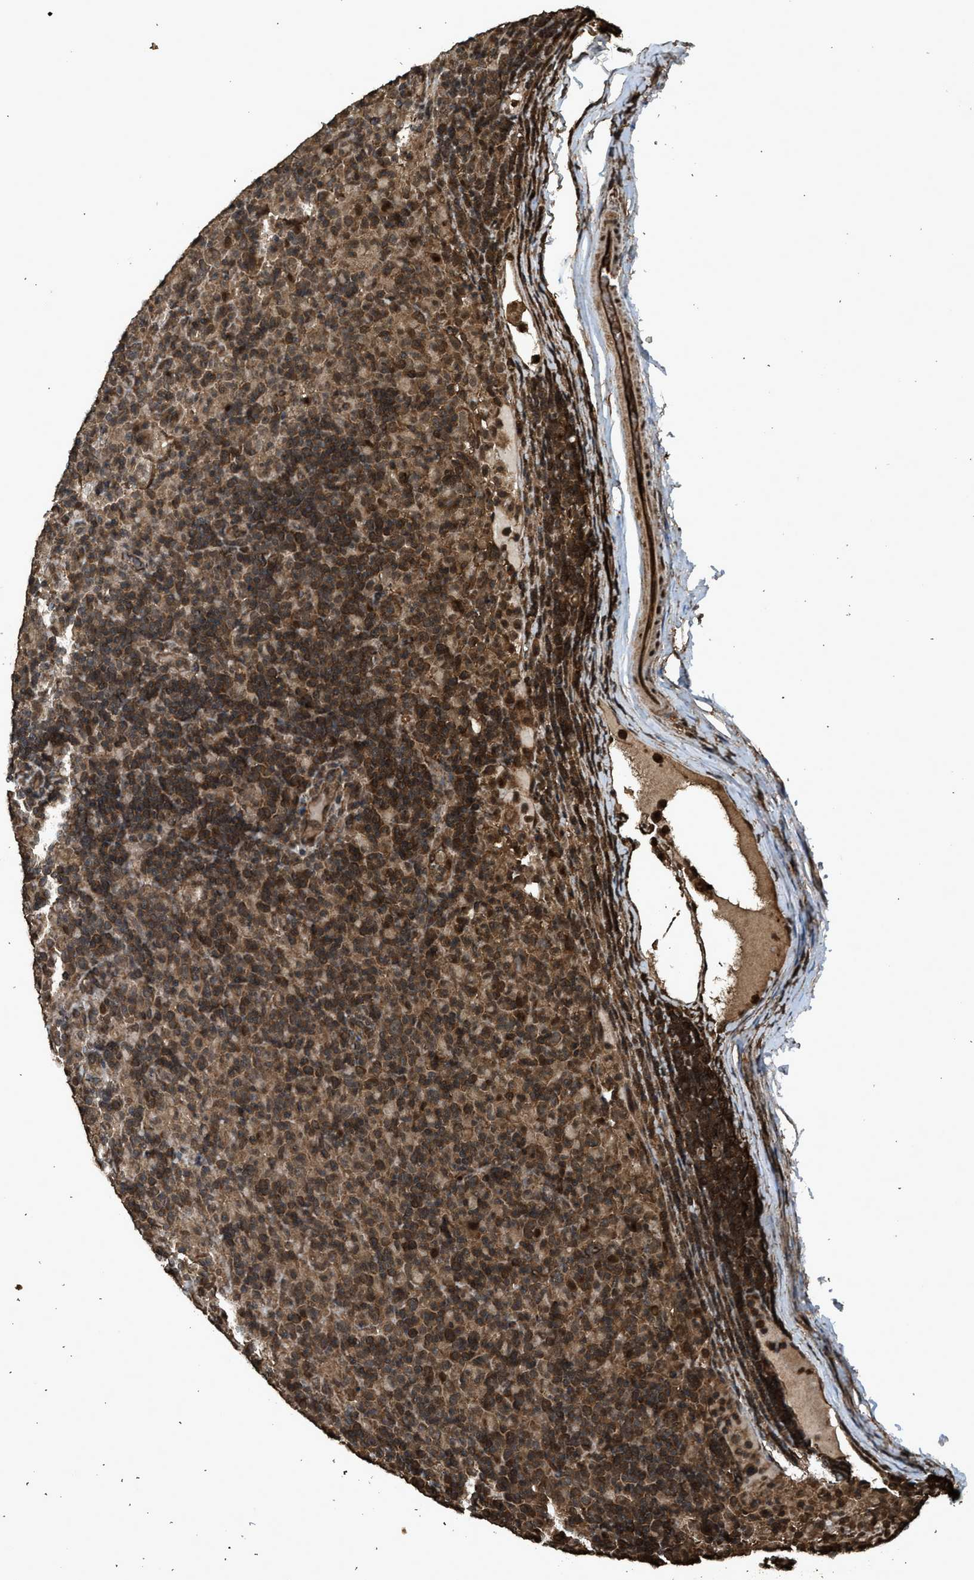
{"staining": {"intensity": "moderate", "quantity": ">75%", "location": "cytoplasmic/membranous,nuclear"}, "tissue": "lymphoma", "cell_type": "Tumor cells", "image_type": "cancer", "snomed": [{"axis": "morphology", "description": "Hodgkin's disease, NOS"}, {"axis": "topography", "description": "Lymph node"}], "caption": "Tumor cells exhibit medium levels of moderate cytoplasmic/membranous and nuclear positivity in about >75% of cells in human lymphoma.", "gene": "MYBL2", "patient": {"sex": "male", "age": 70}}